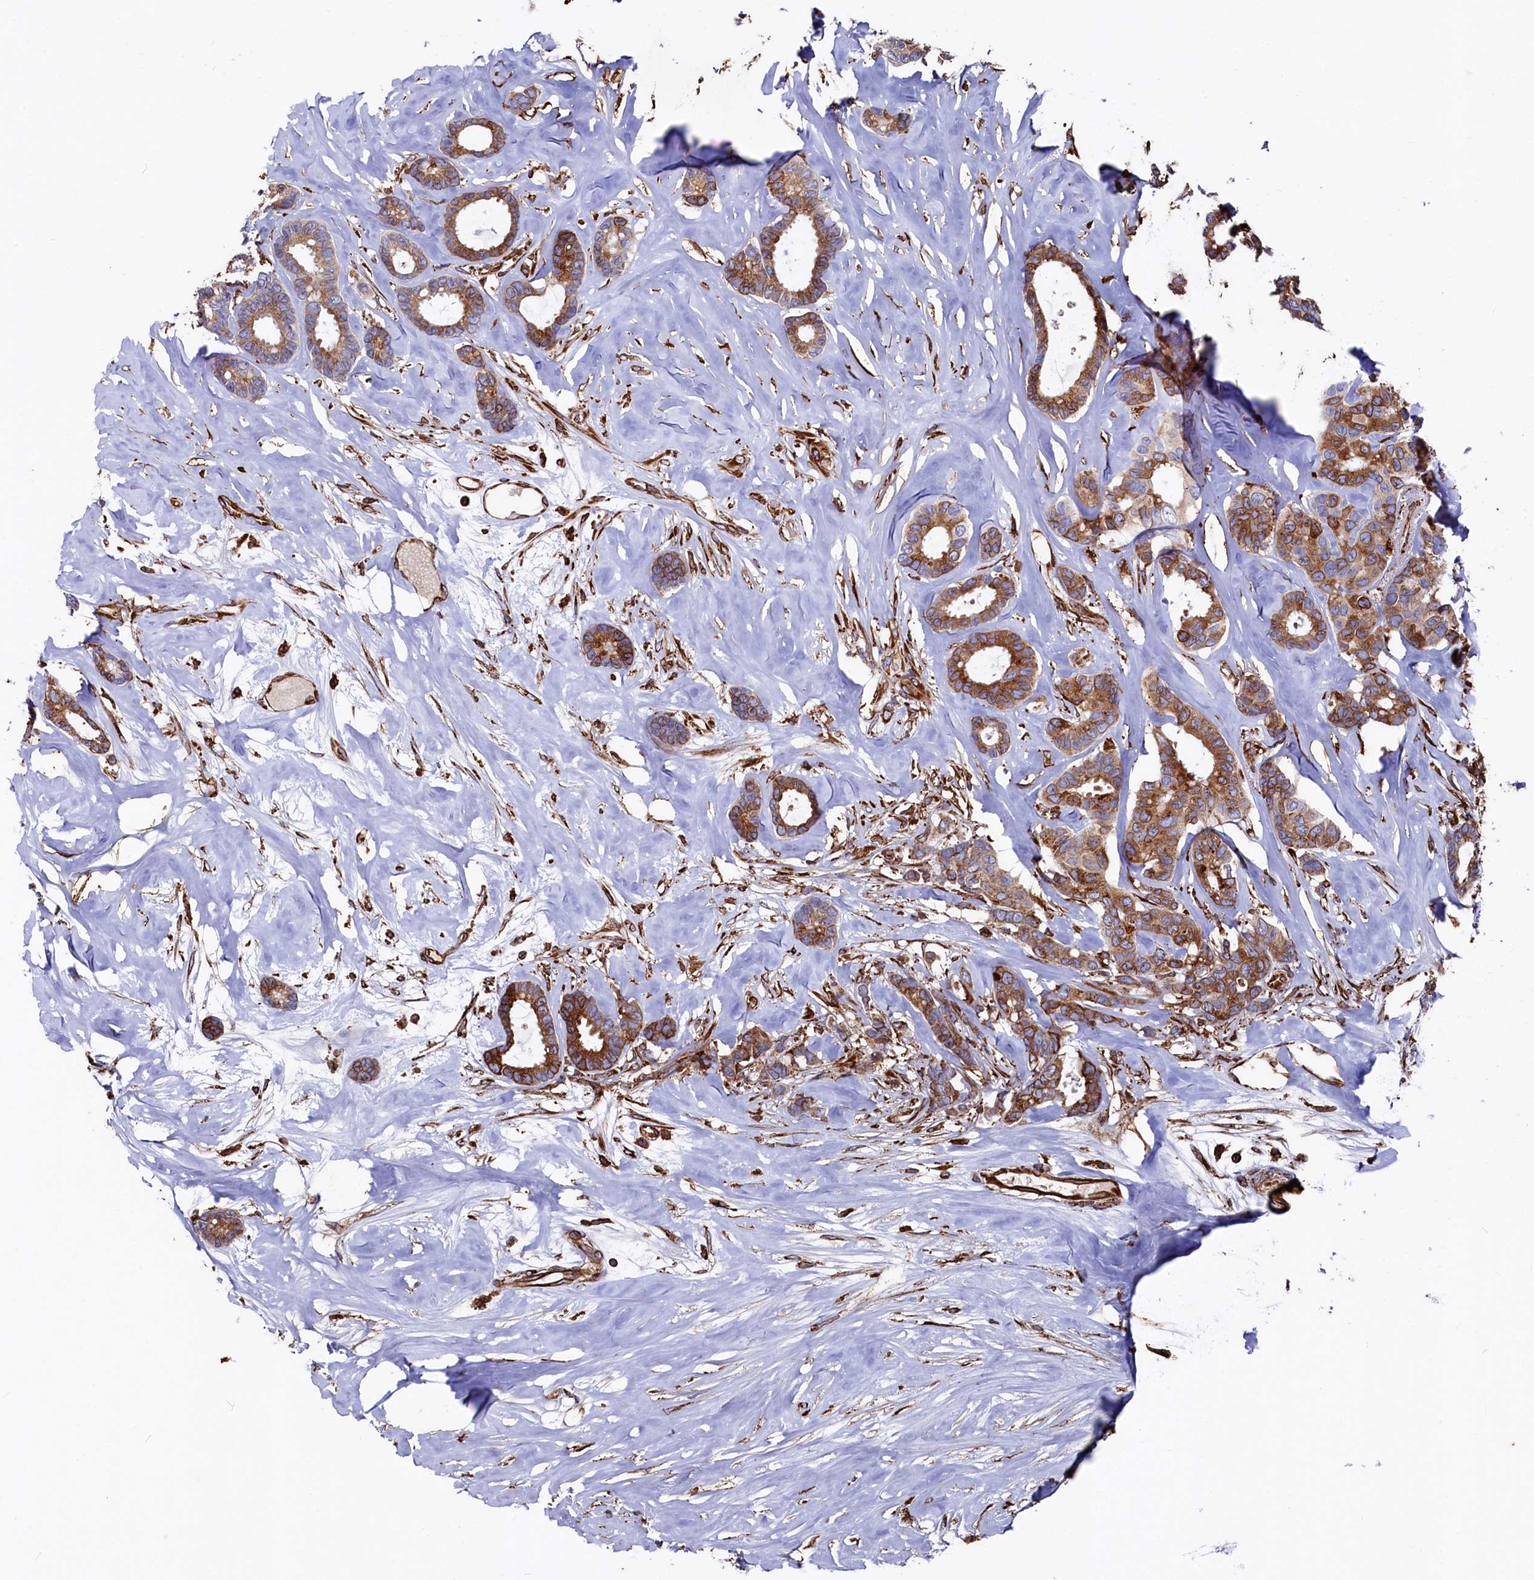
{"staining": {"intensity": "moderate", "quantity": ">75%", "location": "cytoplasmic/membranous"}, "tissue": "breast cancer", "cell_type": "Tumor cells", "image_type": "cancer", "snomed": [{"axis": "morphology", "description": "Duct carcinoma"}, {"axis": "topography", "description": "Breast"}], "caption": "High-magnification brightfield microscopy of breast cancer (invasive ductal carcinoma) stained with DAB (3,3'-diaminobenzidine) (brown) and counterstained with hematoxylin (blue). tumor cells exhibit moderate cytoplasmic/membranous positivity is present in approximately>75% of cells.", "gene": "NEURL1B", "patient": {"sex": "female", "age": 87}}